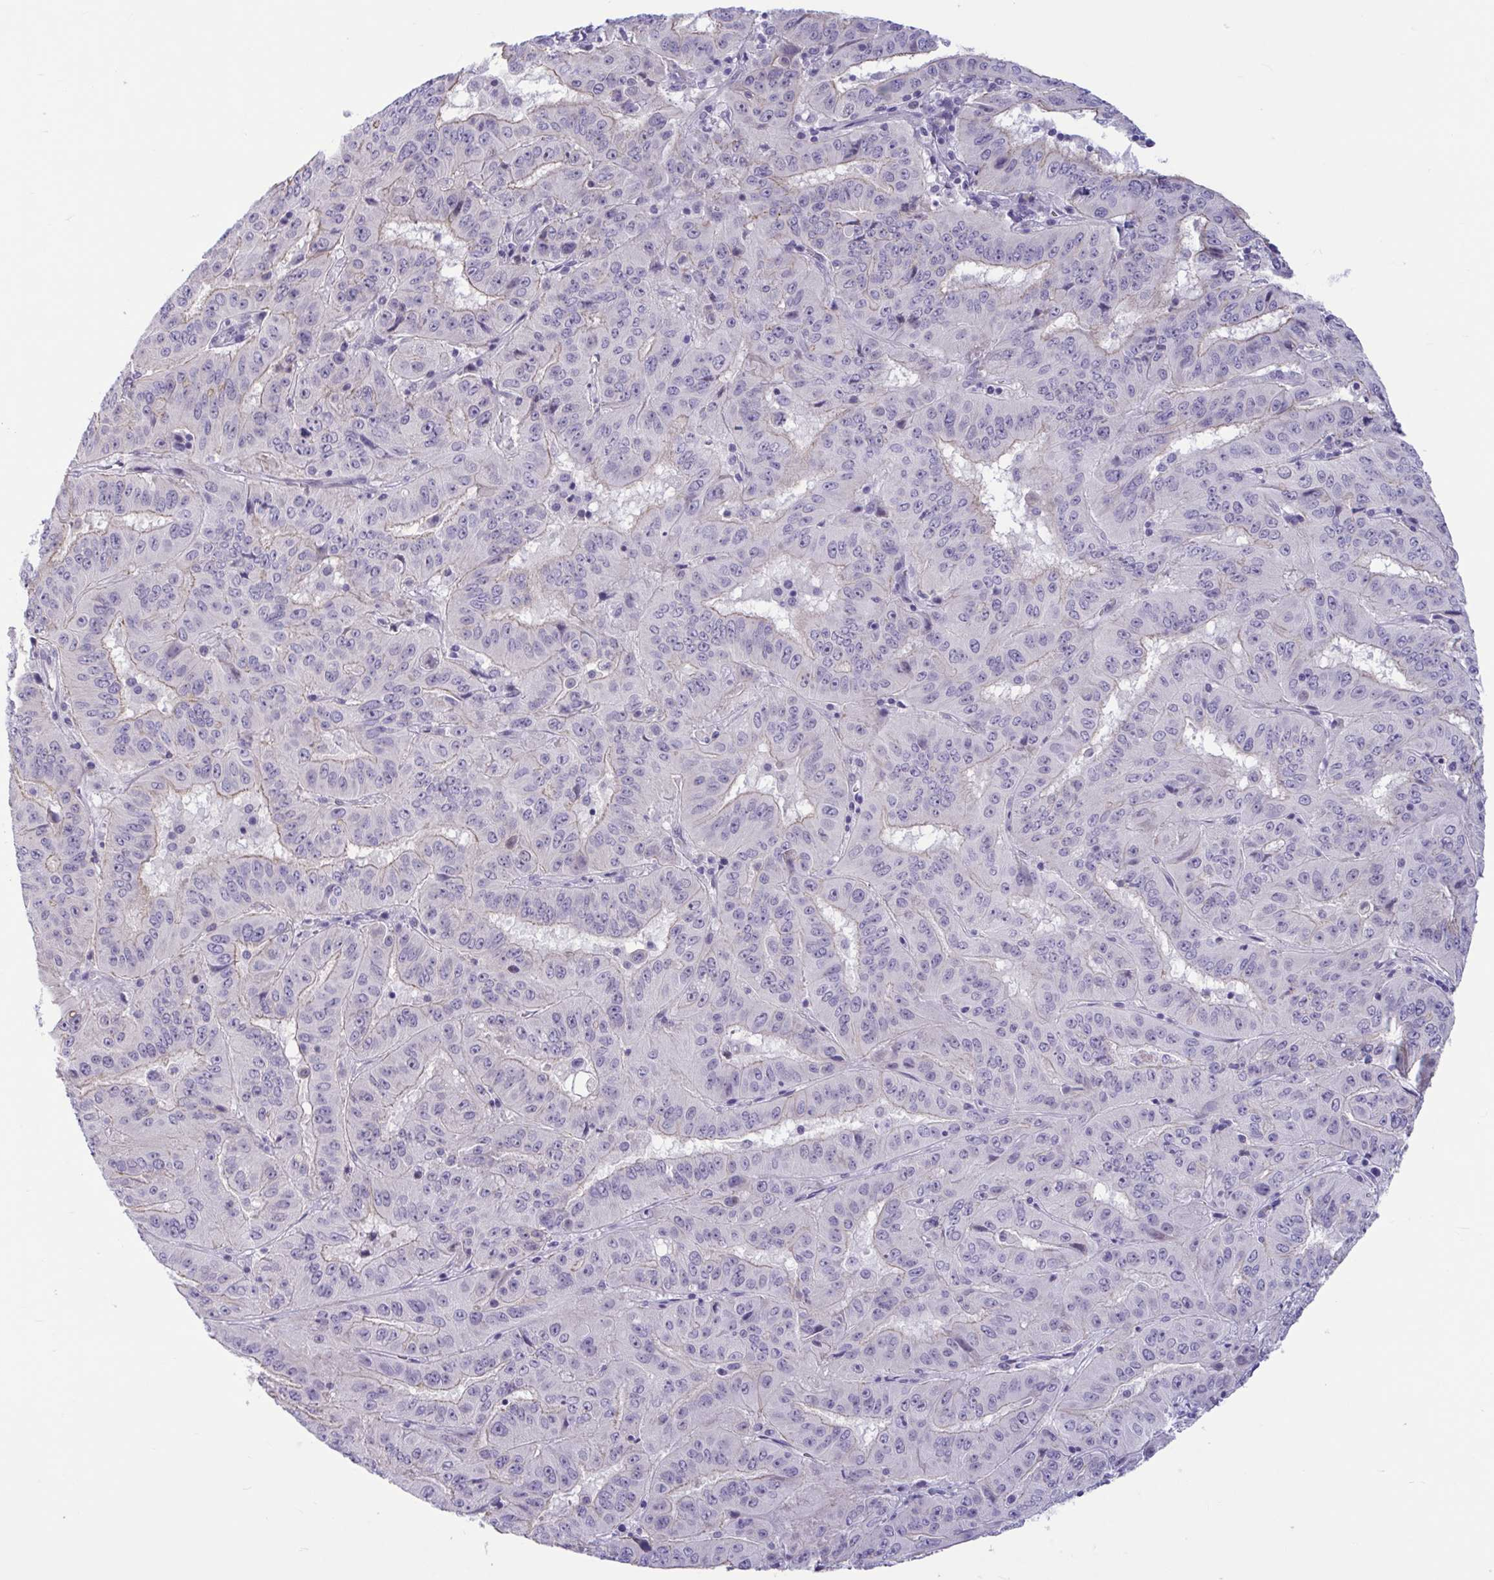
{"staining": {"intensity": "negative", "quantity": "none", "location": "none"}, "tissue": "pancreatic cancer", "cell_type": "Tumor cells", "image_type": "cancer", "snomed": [{"axis": "morphology", "description": "Adenocarcinoma, NOS"}, {"axis": "topography", "description": "Pancreas"}], "caption": "Immunohistochemistry image of human pancreatic cancer stained for a protein (brown), which displays no positivity in tumor cells. The staining is performed using DAB brown chromogen with nuclei counter-stained in using hematoxylin.", "gene": "CNGB3", "patient": {"sex": "male", "age": 63}}